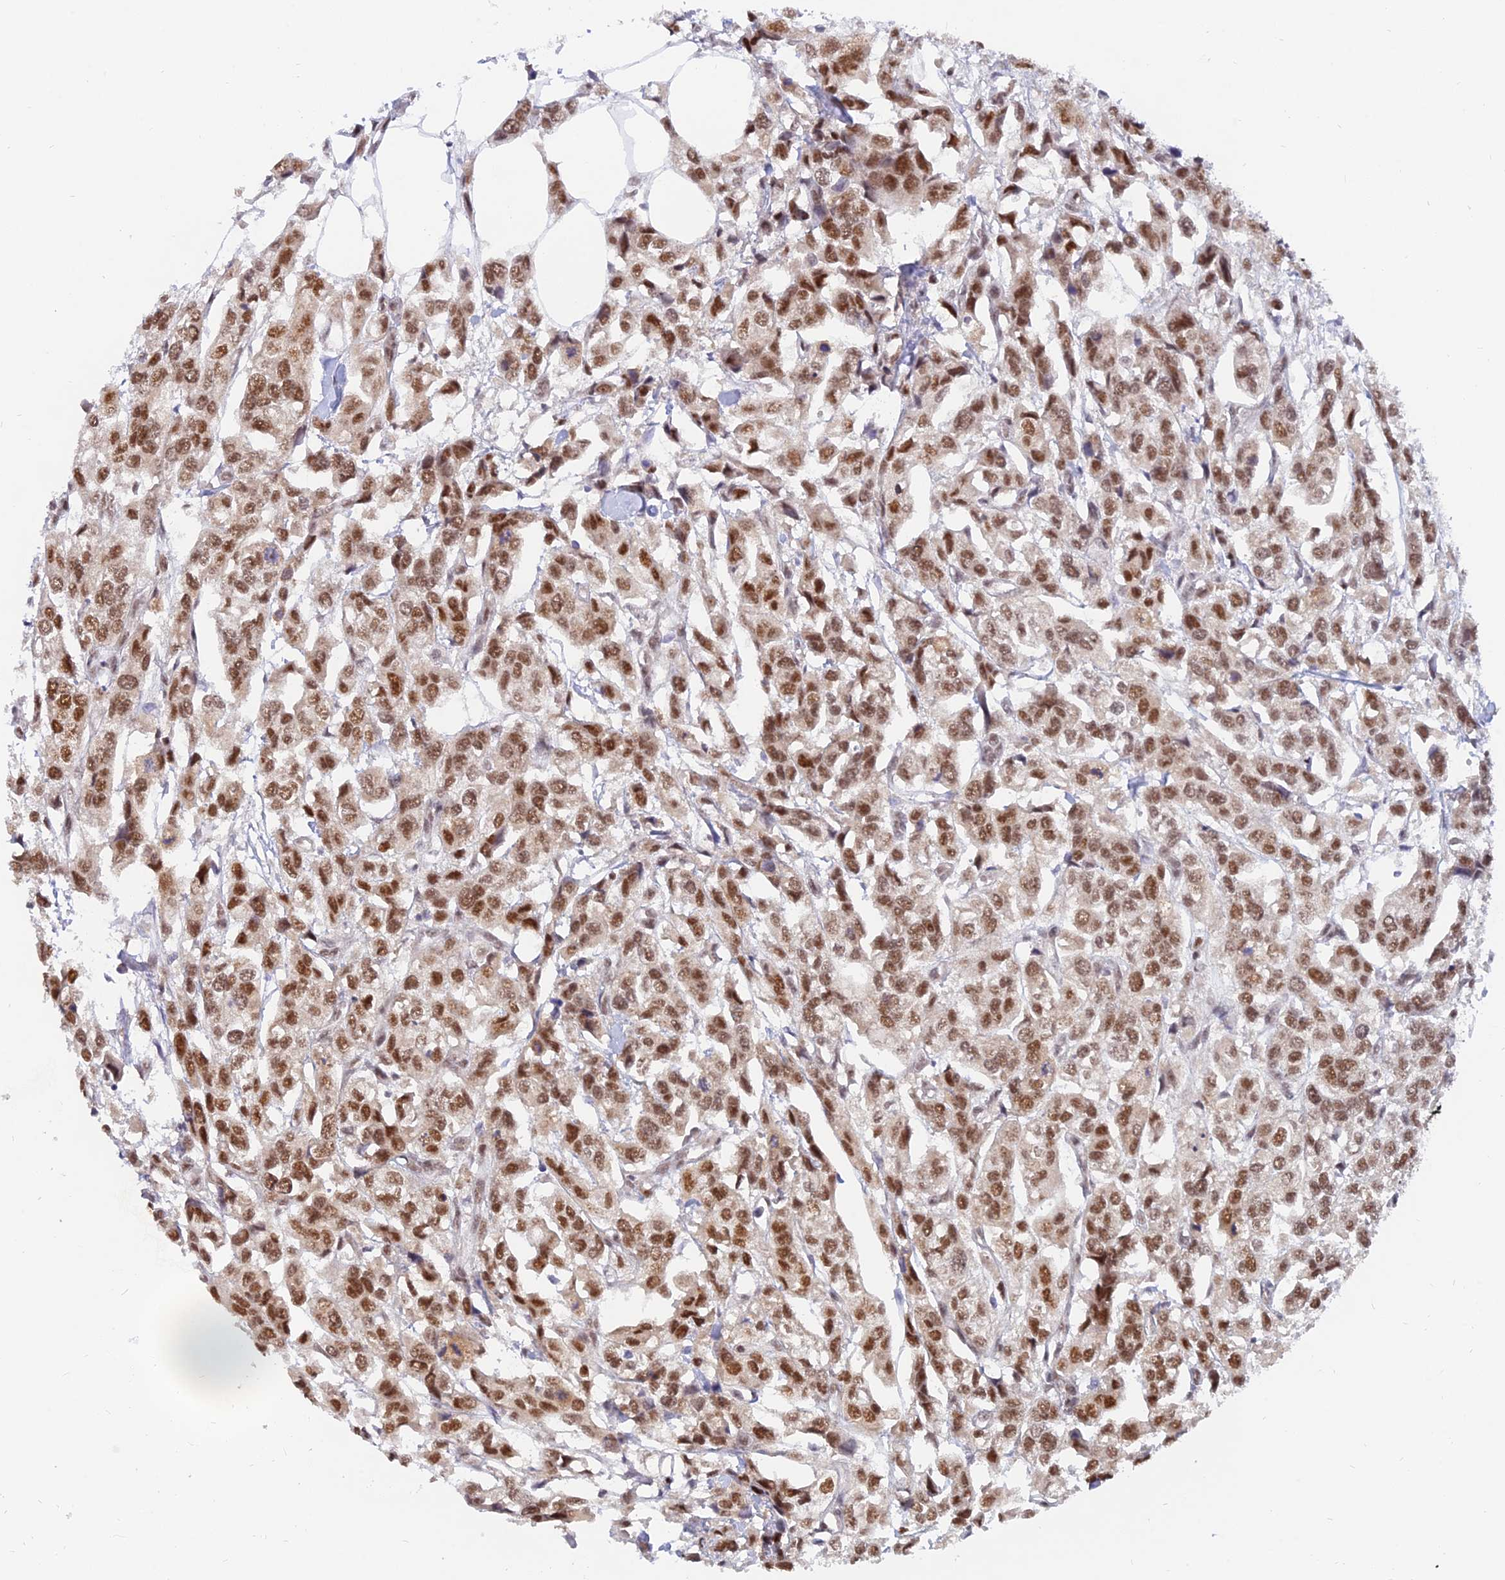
{"staining": {"intensity": "moderate", "quantity": ">75%", "location": "nuclear"}, "tissue": "urothelial cancer", "cell_type": "Tumor cells", "image_type": "cancer", "snomed": [{"axis": "morphology", "description": "Urothelial carcinoma, High grade"}, {"axis": "topography", "description": "Urinary bladder"}], "caption": "Immunohistochemistry (DAB (3,3'-diaminobenzidine)) staining of human high-grade urothelial carcinoma demonstrates moderate nuclear protein staining in approximately >75% of tumor cells. The staining is performed using DAB (3,3'-diaminobenzidine) brown chromogen to label protein expression. The nuclei are counter-stained blue using hematoxylin.", "gene": "DPY30", "patient": {"sex": "male", "age": 67}}